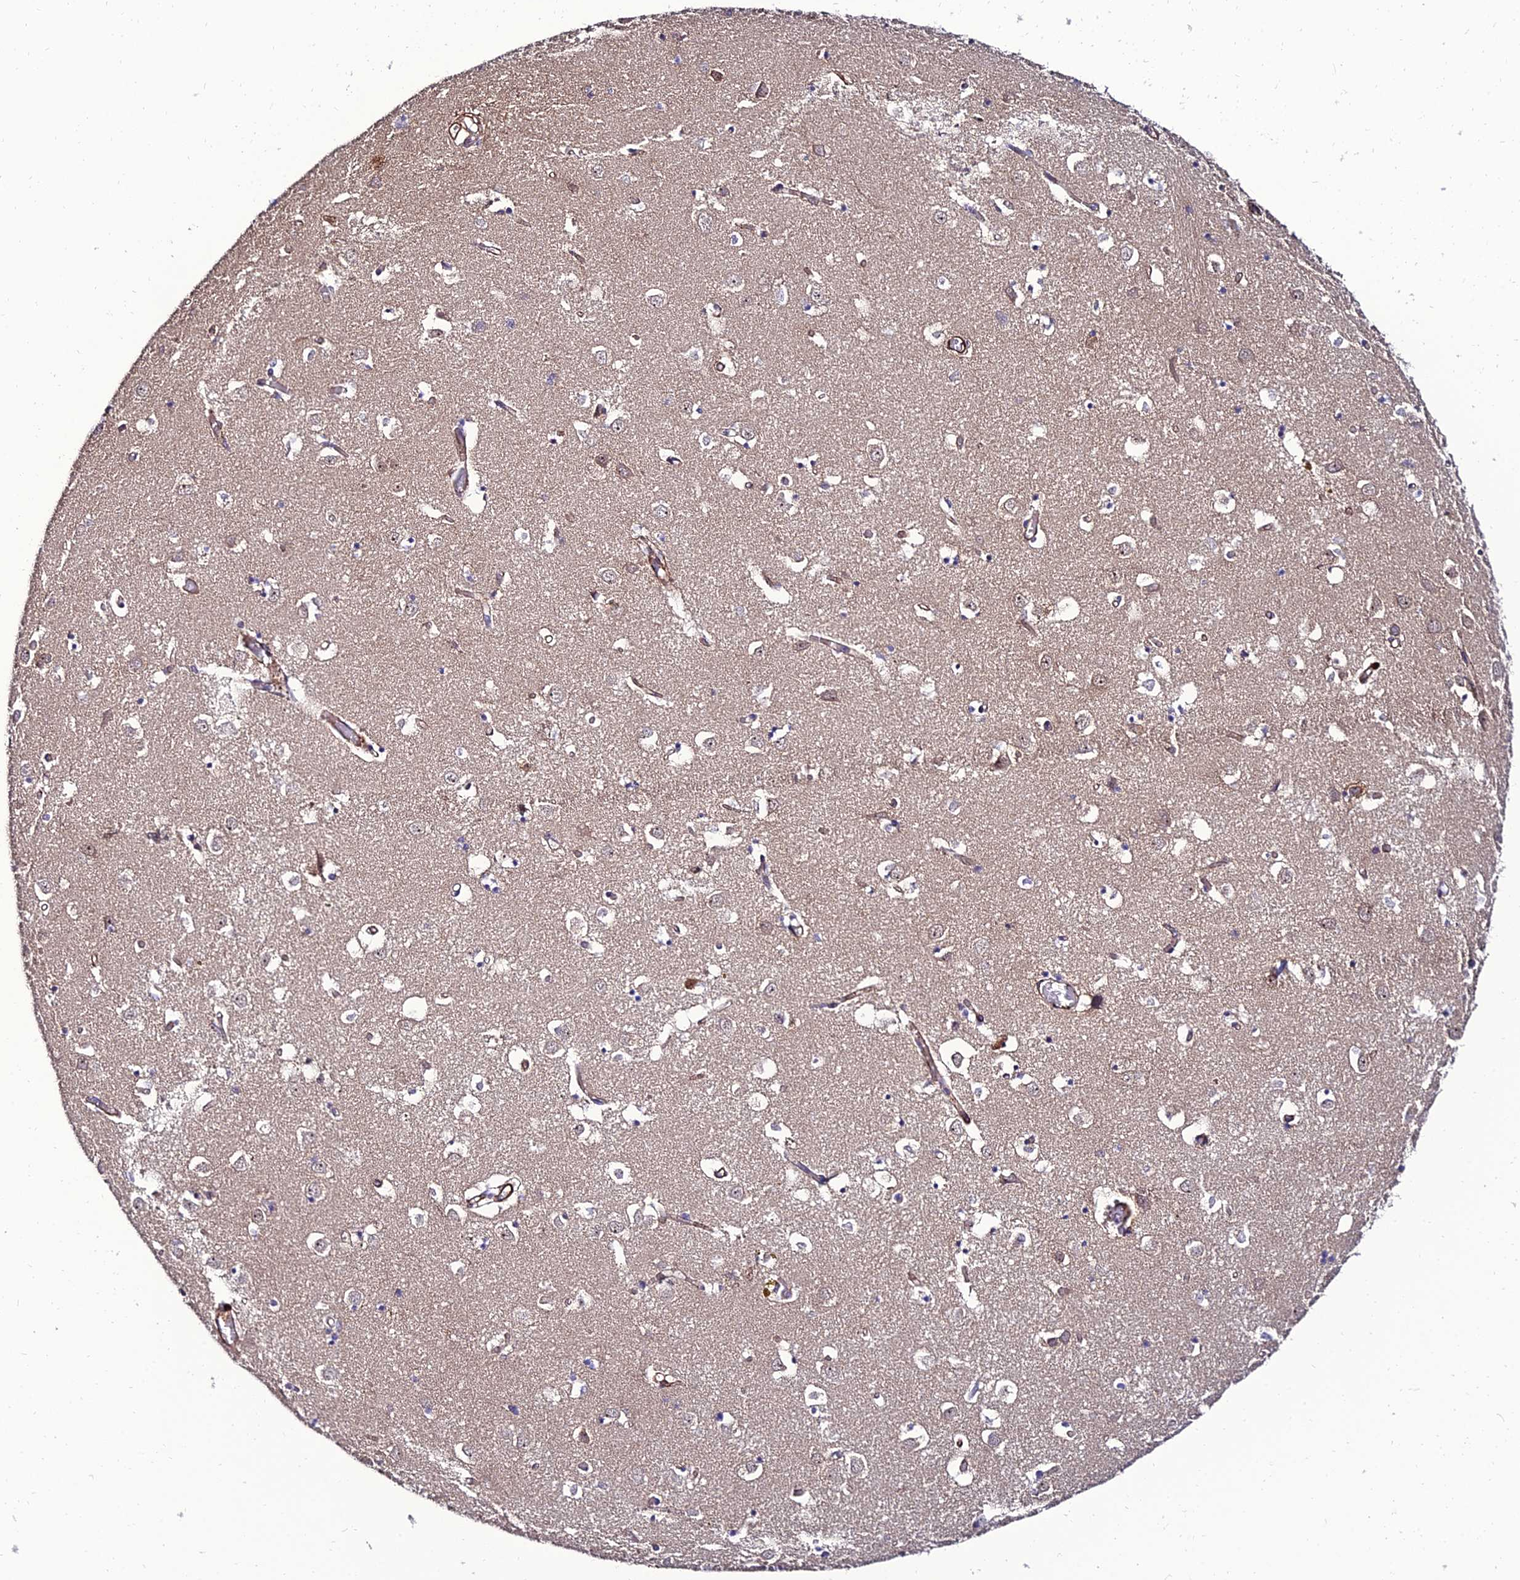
{"staining": {"intensity": "negative", "quantity": "none", "location": "none"}, "tissue": "caudate", "cell_type": "Glial cells", "image_type": "normal", "snomed": [{"axis": "morphology", "description": "Normal tissue, NOS"}, {"axis": "topography", "description": "Lateral ventricle wall"}], "caption": "Glial cells are negative for protein expression in normal human caudate. The staining was performed using DAB (3,3'-diaminobenzidine) to visualize the protein expression in brown, while the nuclei were stained in blue with hematoxylin (Magnification: 20x).", "gene": "ALDH3B2", "patient": {"sex": "male", "age": 70}}